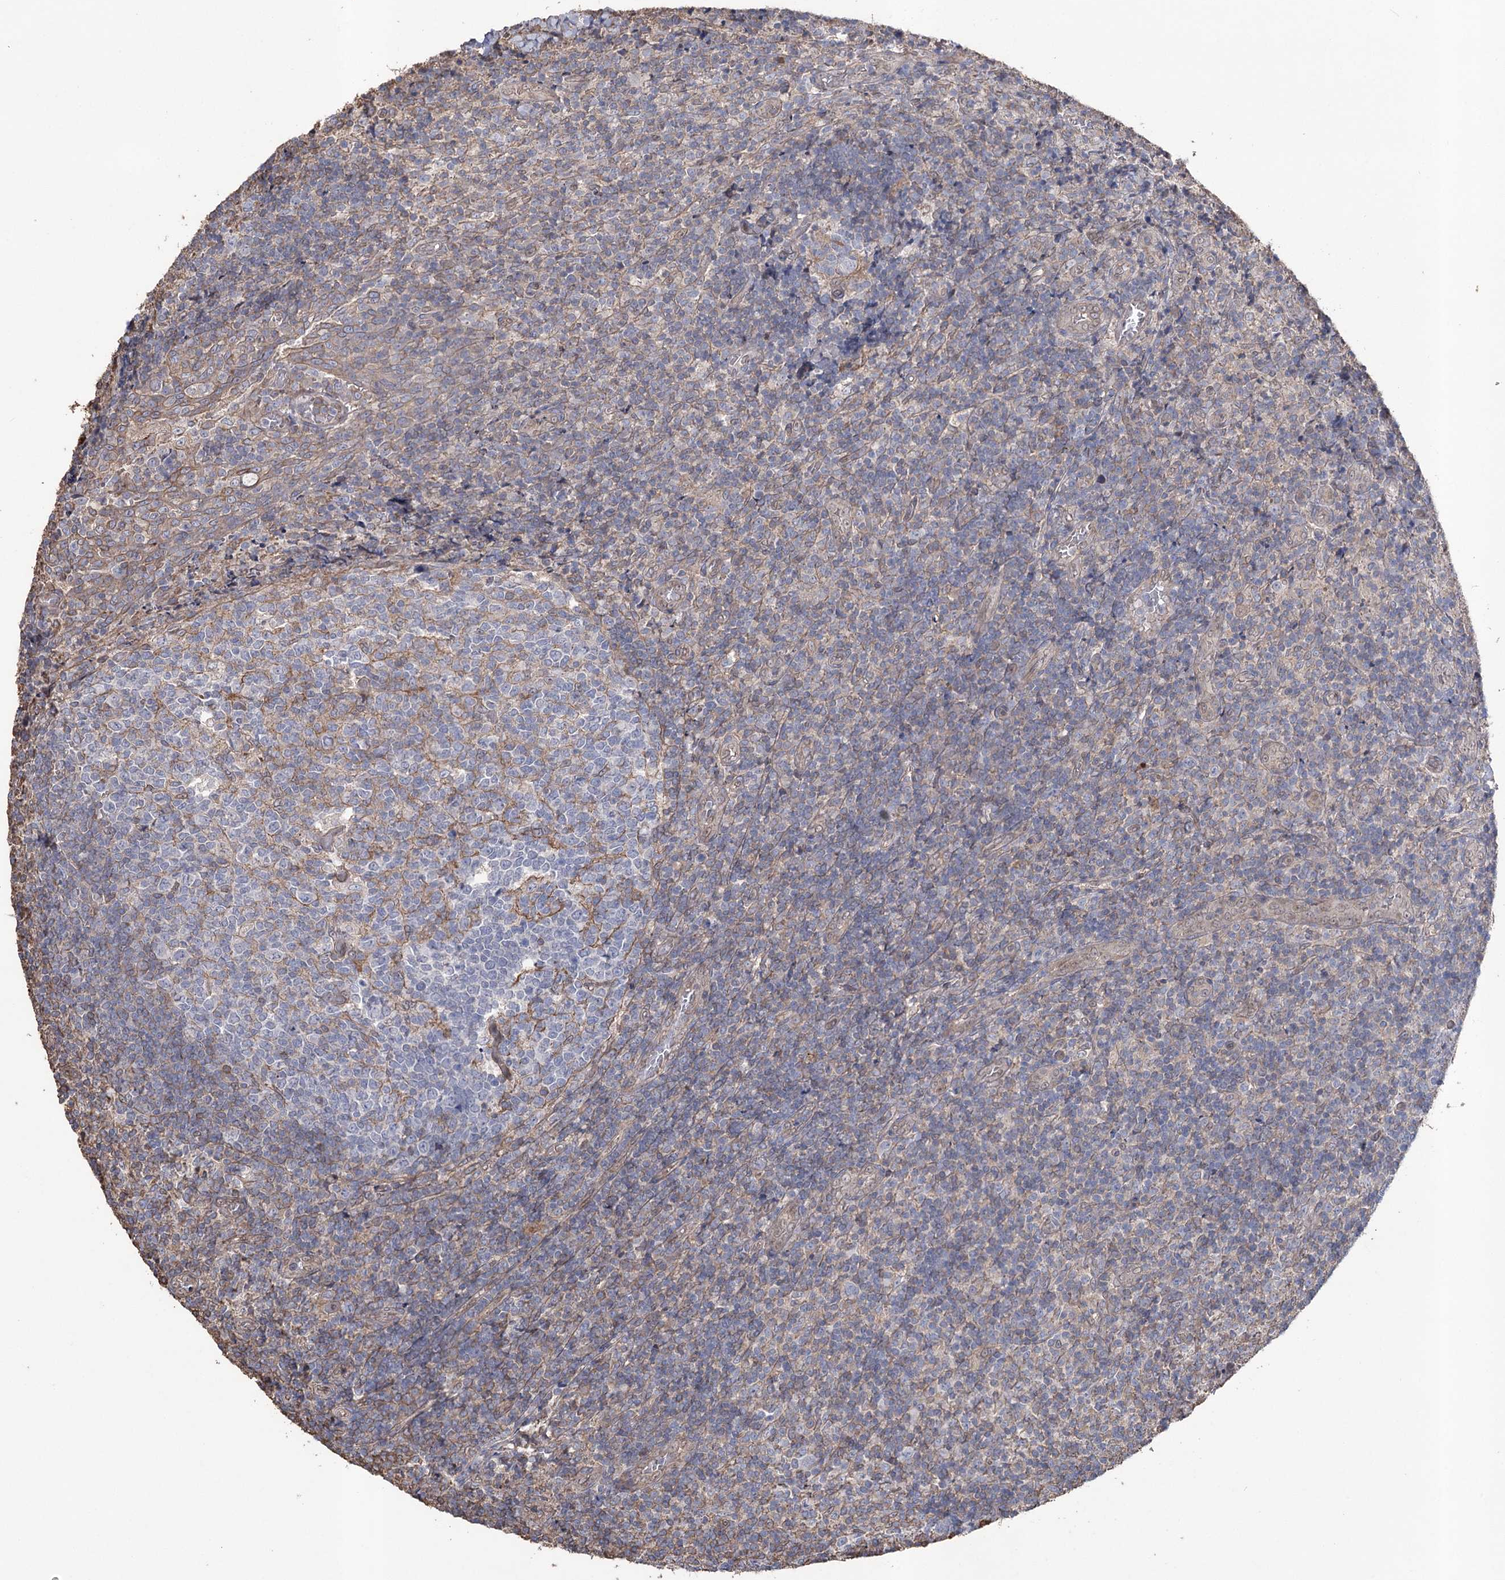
{"staining": {"intensity": "negative", "quantity": "none", "location": "none"}, "tissue": "tonsil", "cell_type": "Germinal center cells", "image_type": "normal", "snomed": [{"axis": "morphology", "description": "Normal tissue, NOS"}, {"axis": "topography", "description": "Tonsil"}], "caption": "Germinal center cells are negative for brown protein staining in benign tonsil.", "gene": "FAM13B", "patient": {"sex": "female", "age": 19}}